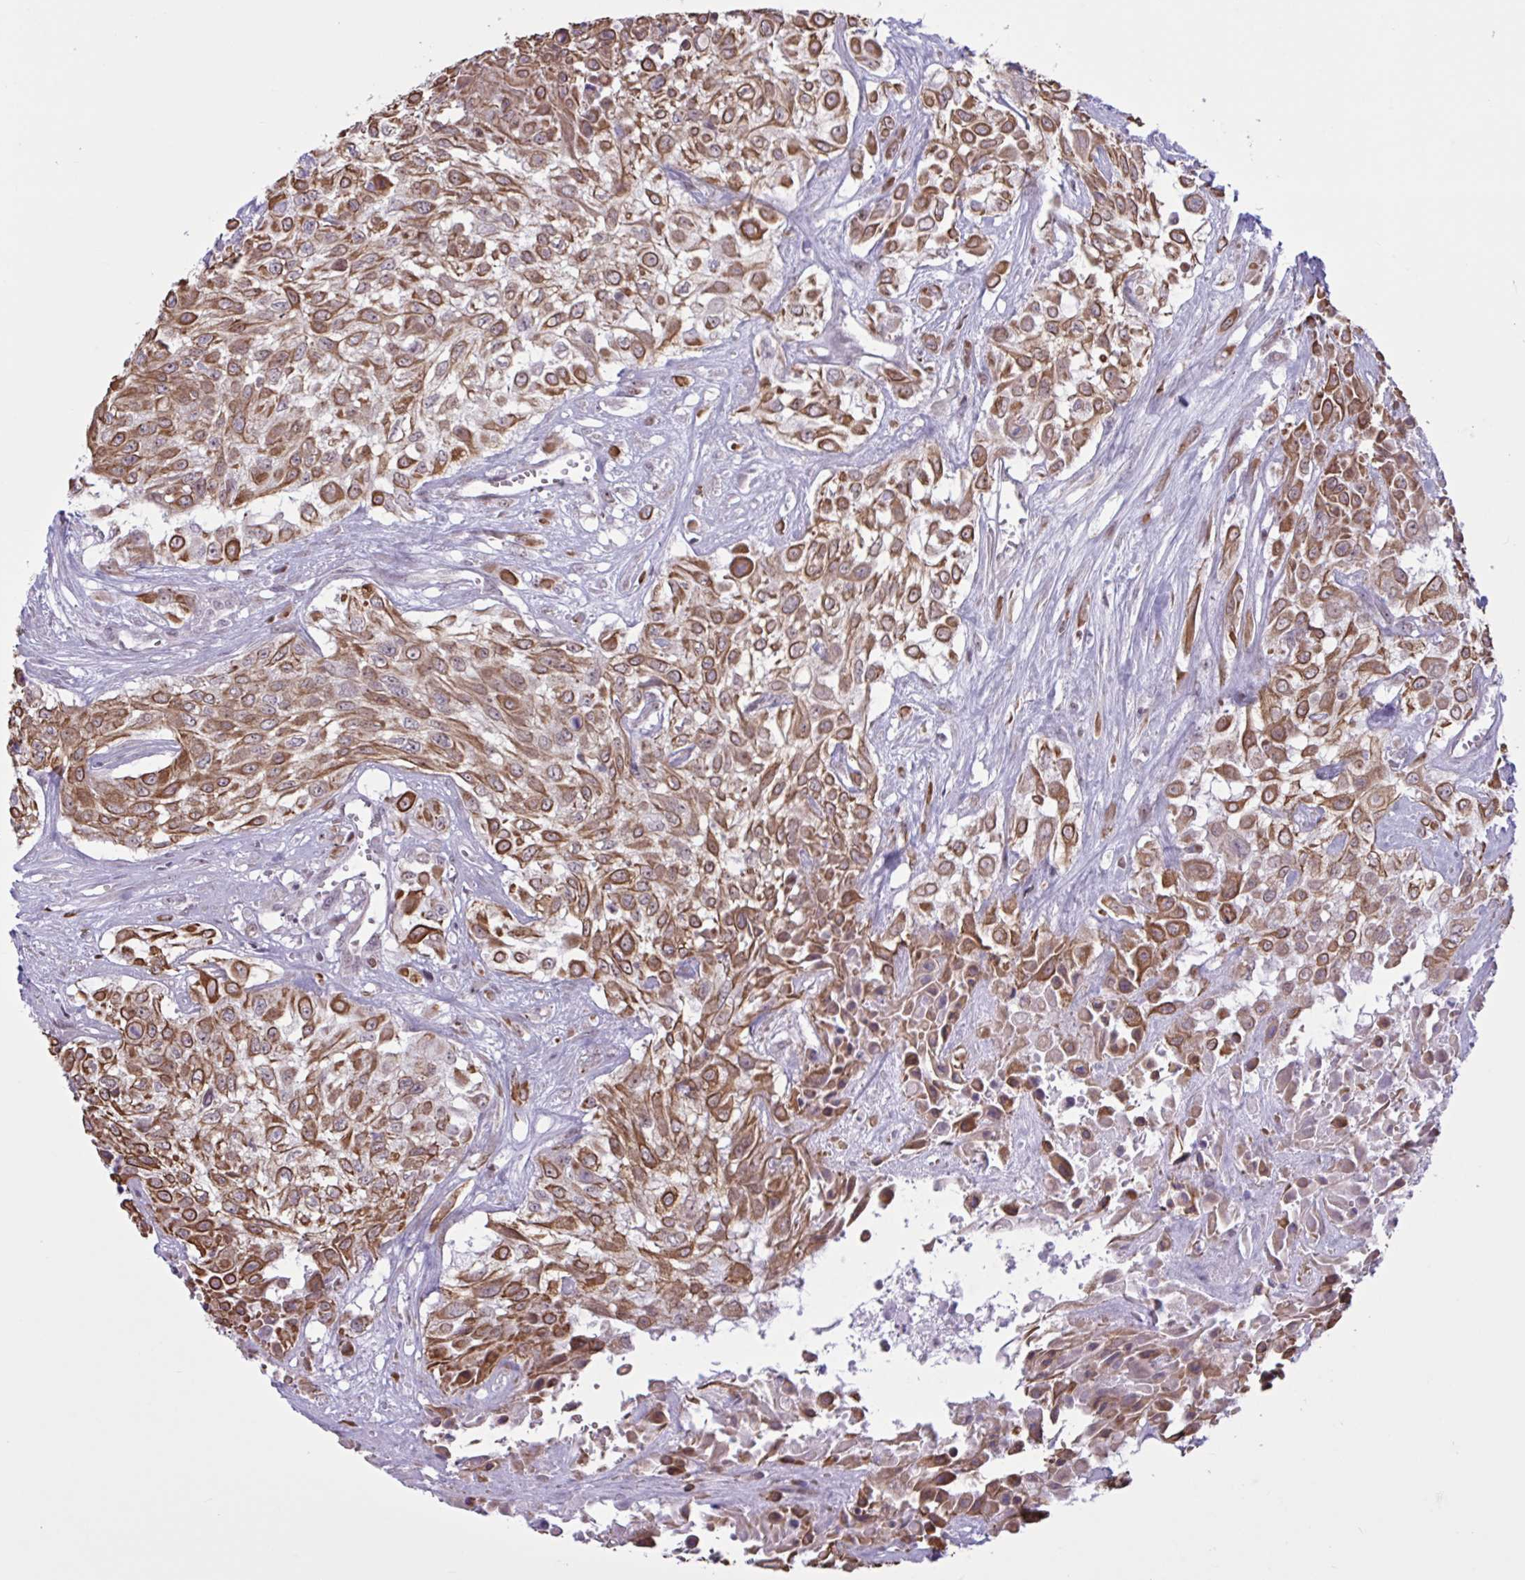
{"staining": {"intensity": "moderate", "quantity": ">75%", "location": "cytoplasmic/membranous"}, "tissue": "urothelial cancer", "cell_type": "Tumor cells", "image_type": "cancer", "snomed": [{"axis": "morphology", "description": "Urothelial carcinoma, High grade"}, {"axis": "topography", "description": "Urinary bladder"}], "caption": "Immunohistochemistry (IHC) photomicrograph of neoplastic tissue: human urothelial cancer stained using IHC shows medium levels of moderate protein expression localized specifically in the cytoplasmic/membranous of tumor cells, appearing as a cytoplasmic/membranous brown color.", "gene": "PRMT6", "patient": {"sex": "male", "age": 57}}